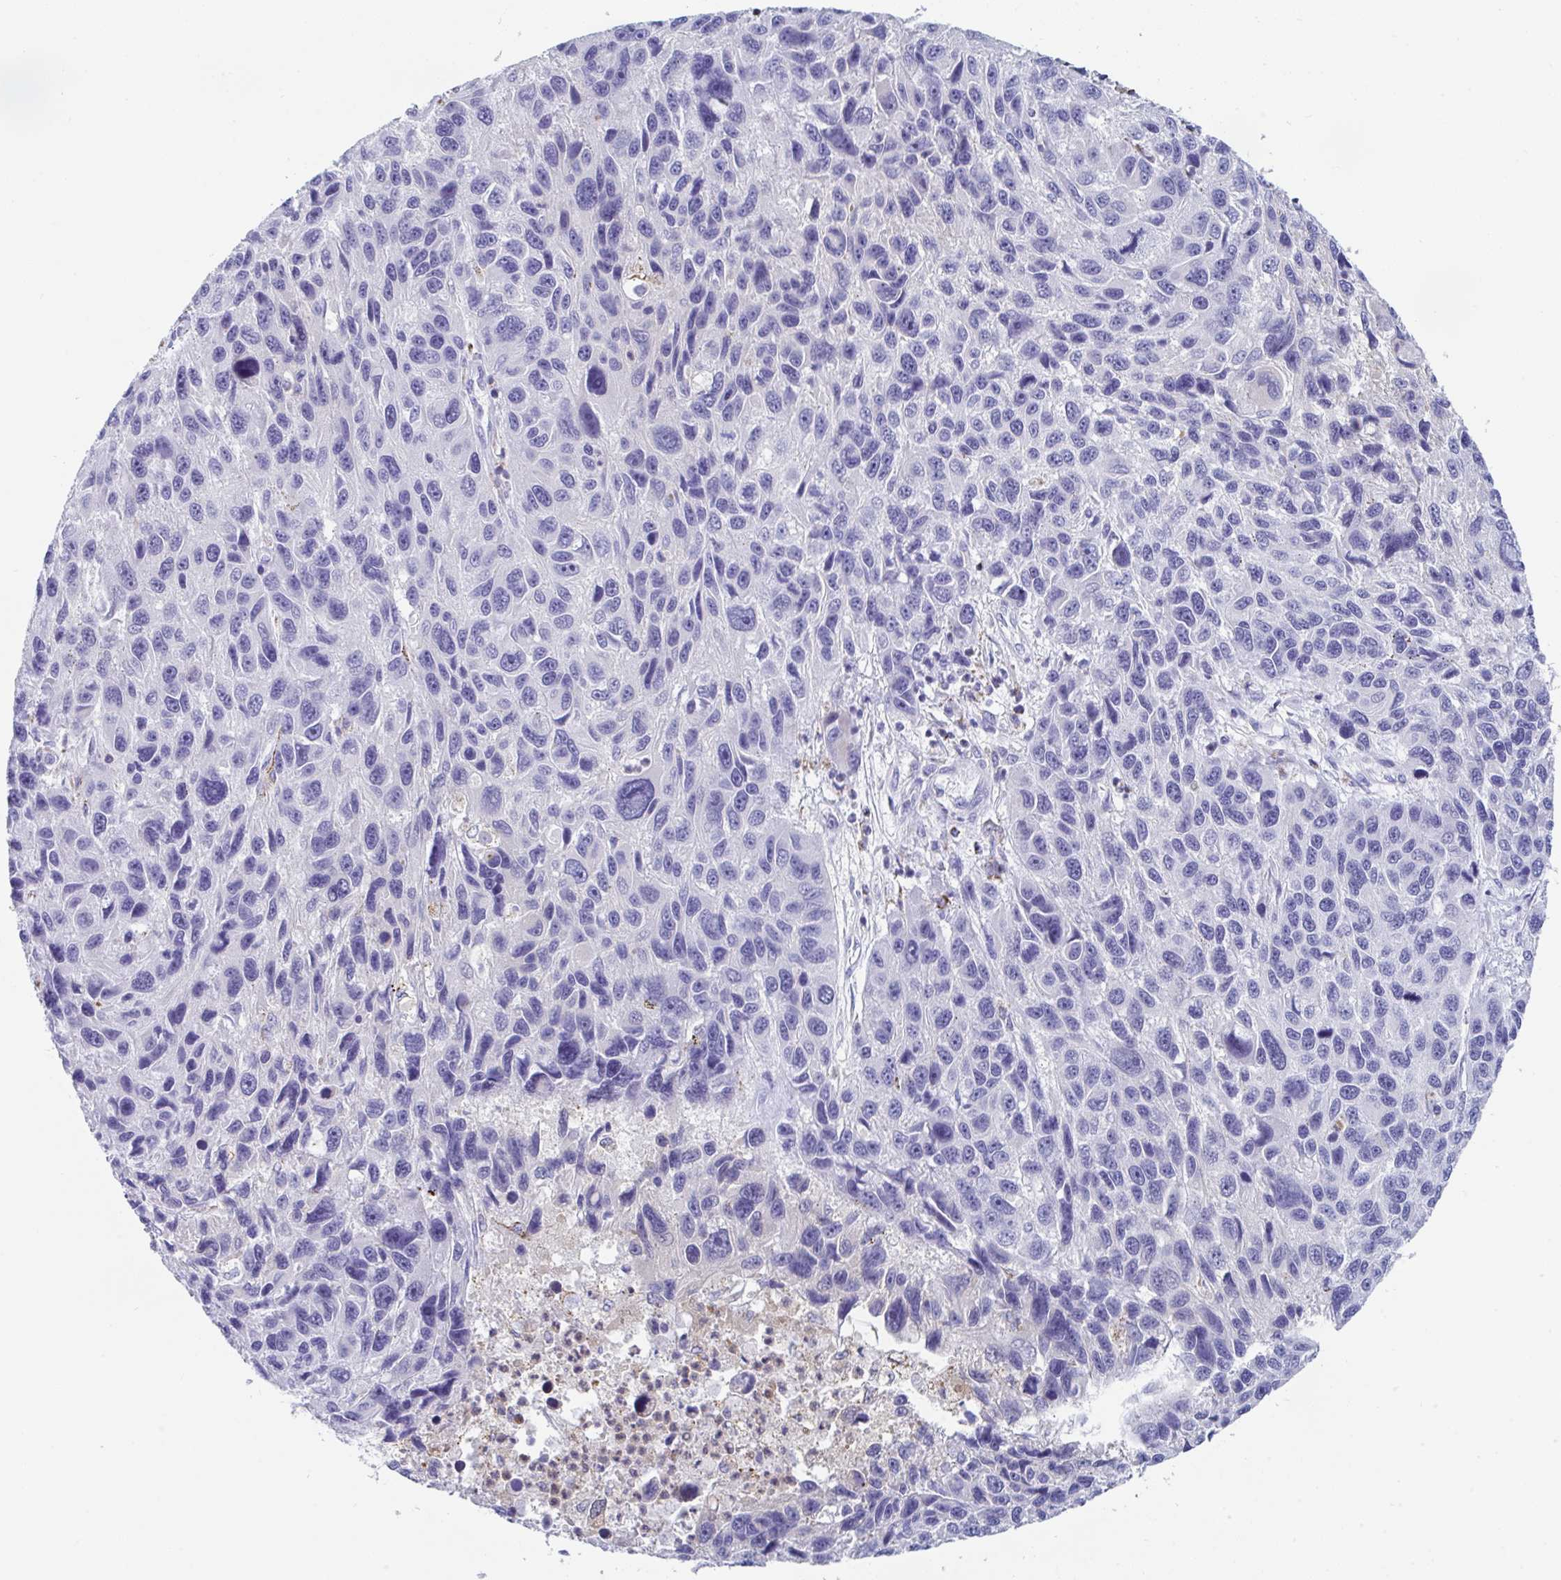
{"staining": {"intensity": "negative", "quantity": "none", "location": "none"}, "tissue": "melanoma", "cell_type": "Tumor cells", "image_type": "cancer", "snomed": [{"axis": "morphology", "description": "Malignant melanoma, NOS"}, {"axis": "topography", "description": "Skin"}], "caption": "The micrograph shows no significant staining in tumor cells of melanoma.", "gene": "MGAM2", "patient": {"sex": "male", "age": 53}}